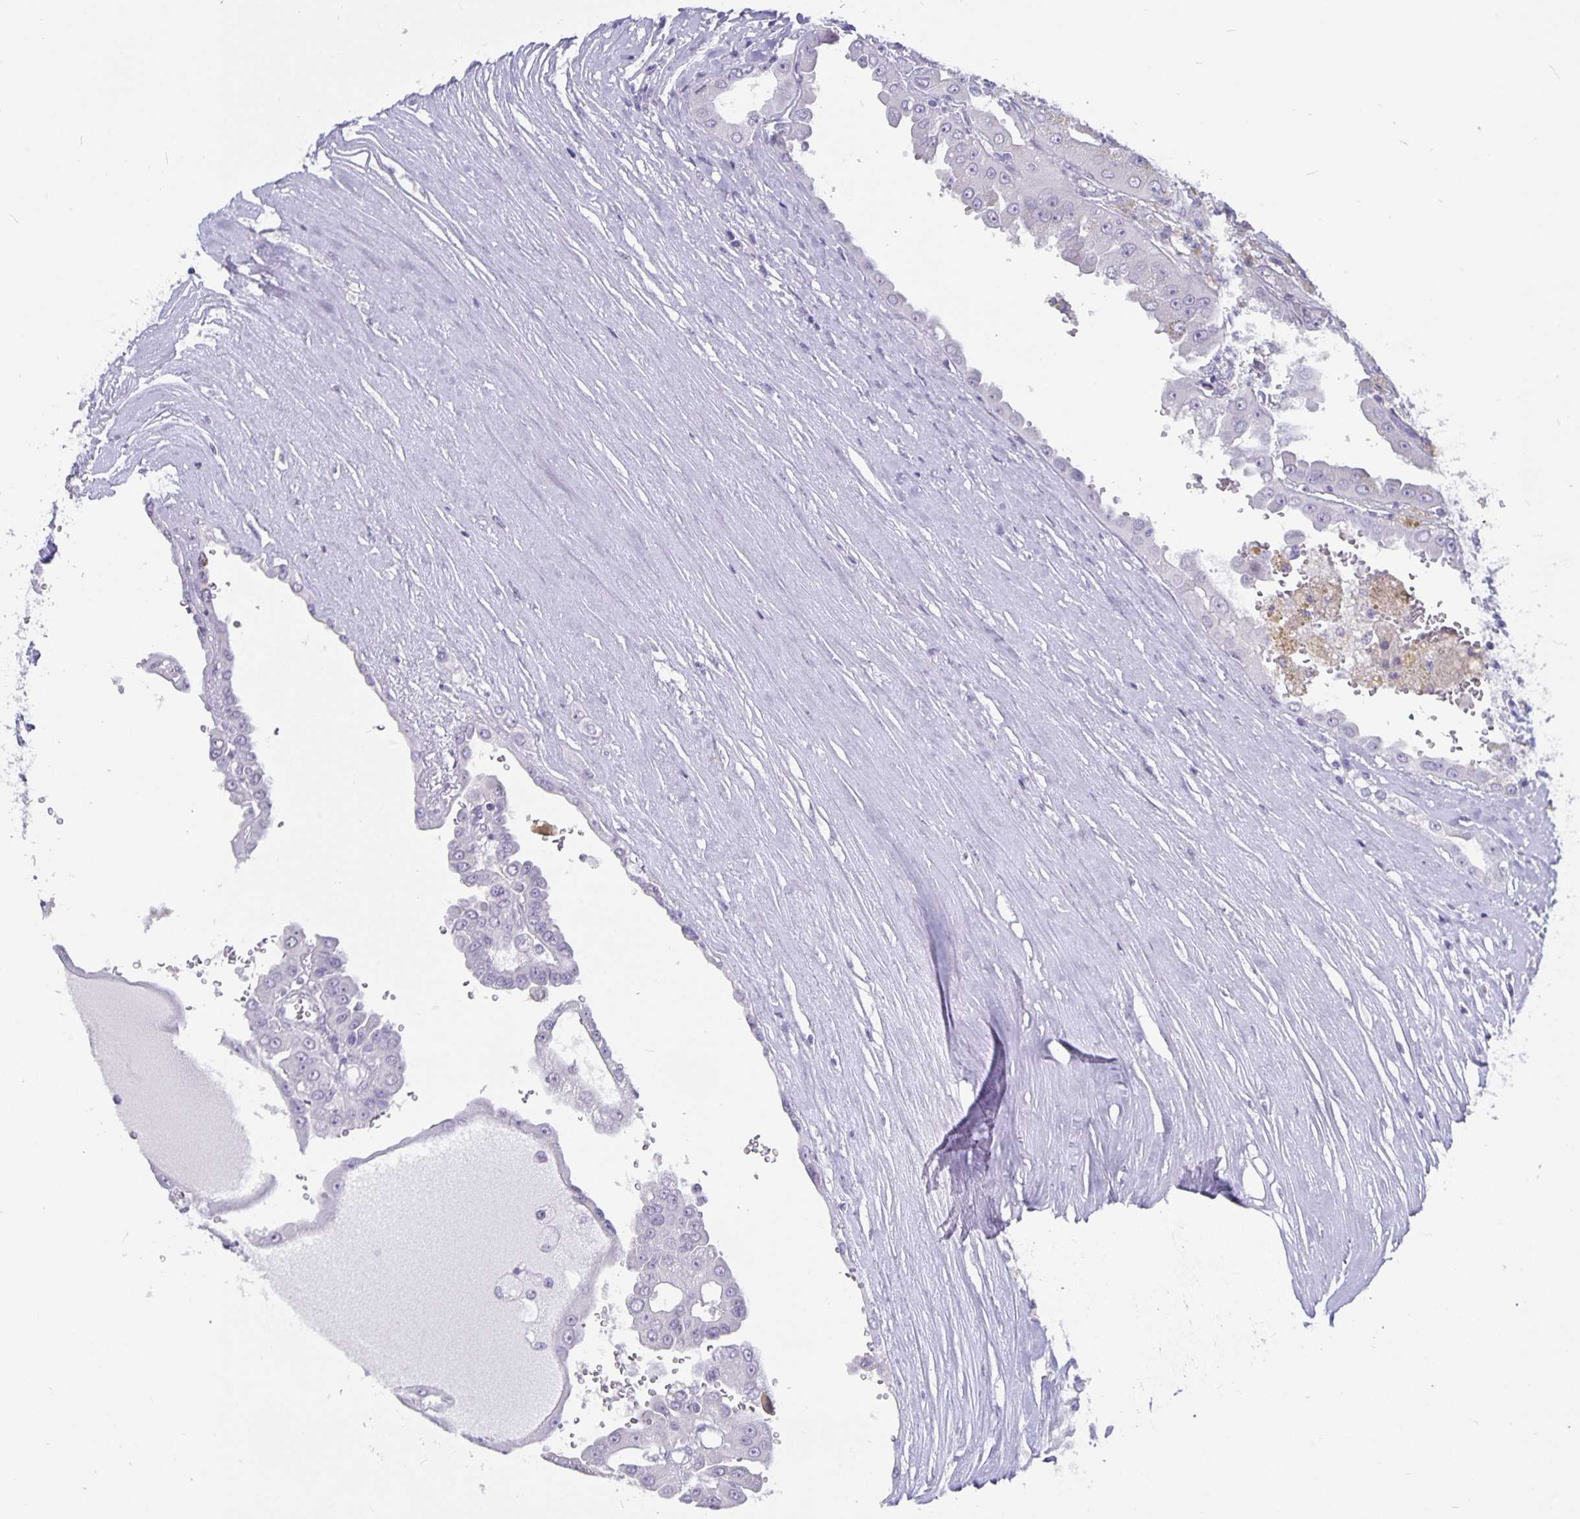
{"staining": {"intensity": "weak", "quantity": "<25%", "location": "cytoplasmic/membranous"}, "tissue": "renal cancer", "cell_type": "Tumor cells", "image_type": "cancer", "snomed": [{"axis": "morphology", "description": "Adenocarcinoma, NOS"}, {"axis": "topography", "description": "Kidney"}], "caption": "This is an immunohistochemistry histopathology image of adenocarcinoma (renal). There is no positivity in tumor cells.", "gene": "OLIG2", "patient": {"sex": "male", "age": 58}}